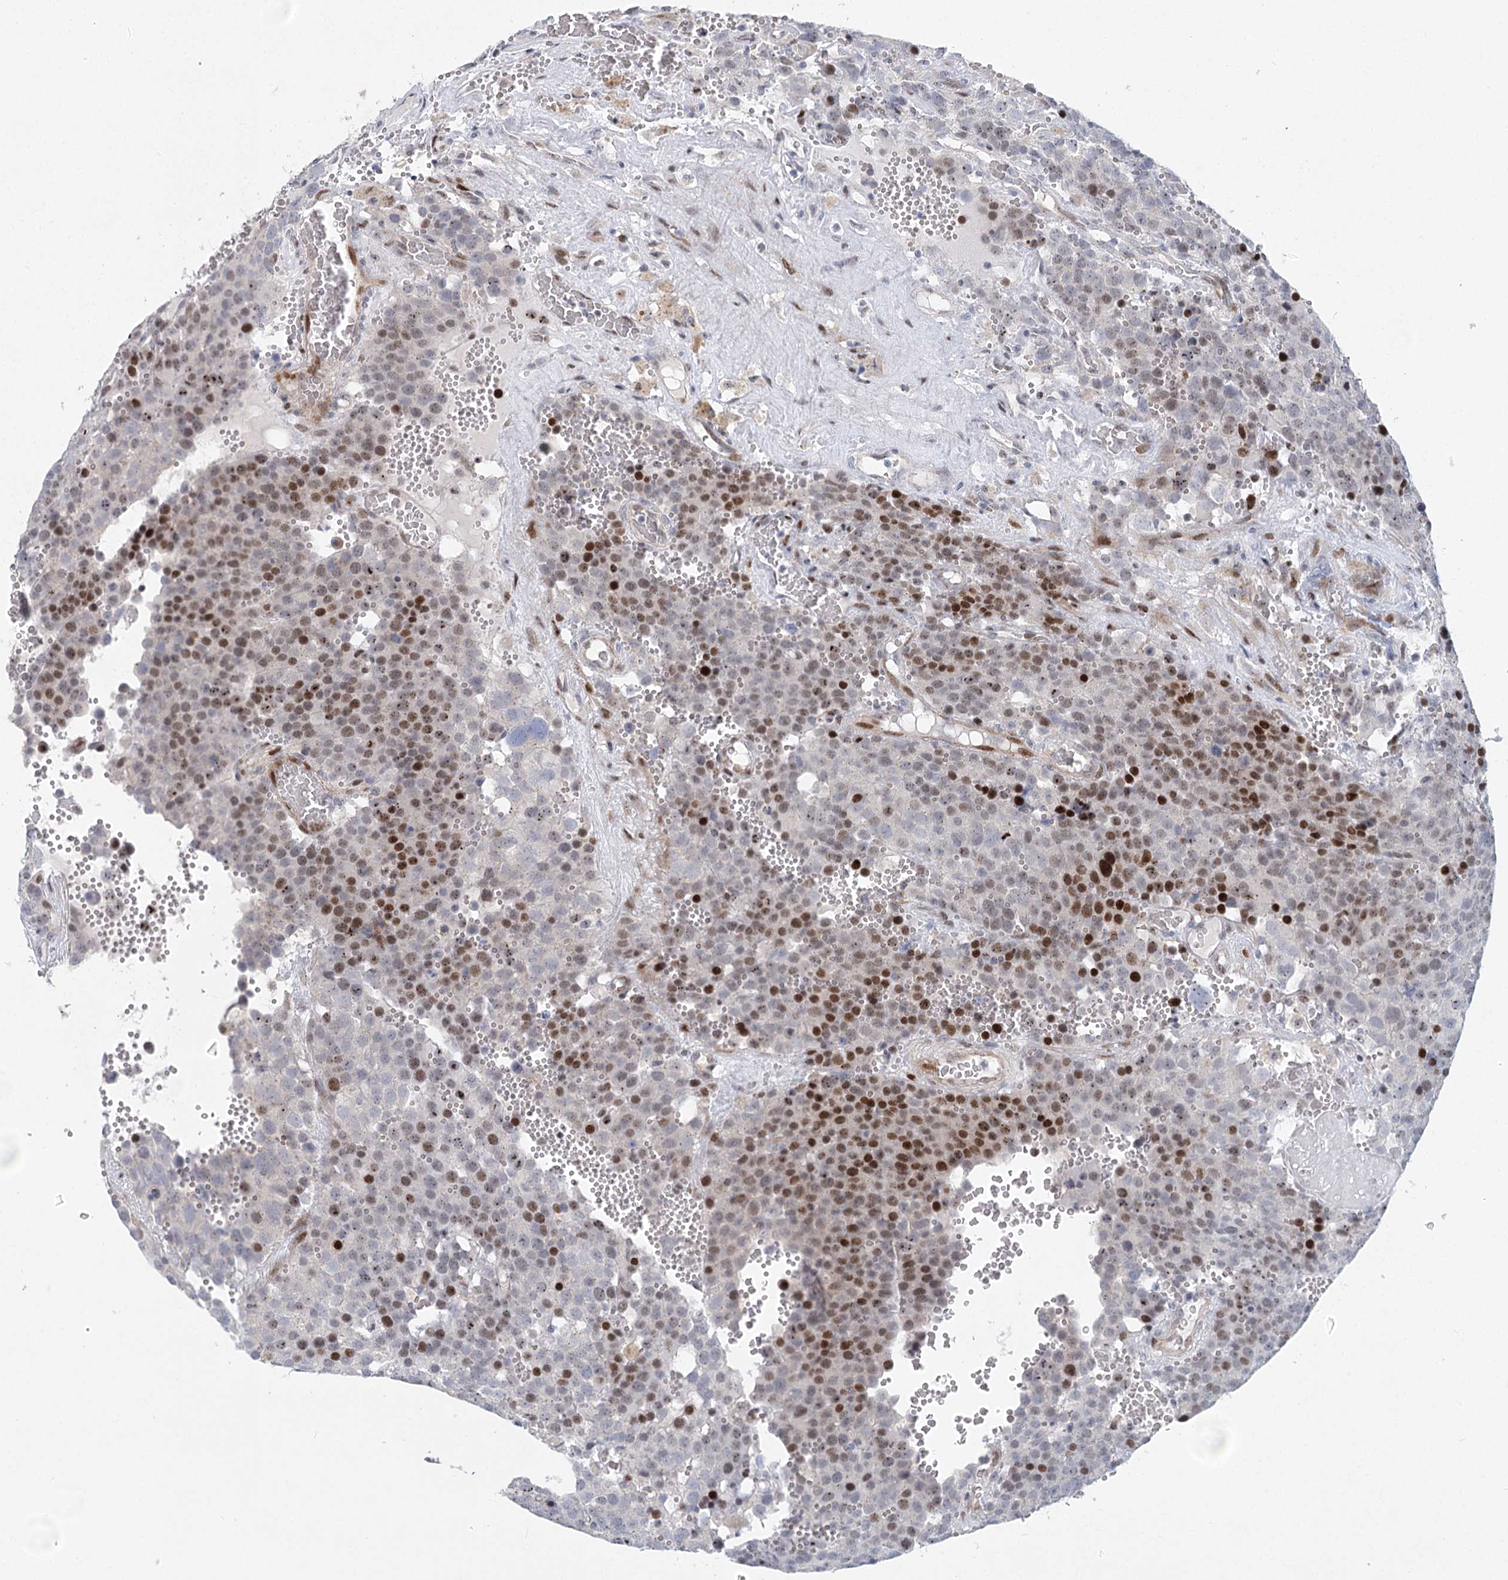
{"staining": {"intensity": "moderate", "quantity": "25%-75%", "location": "nuclear"}, "tissue": "testis cancer", "cell_type": "Tumor cells", "image_type": "cancer", "snomed": [{"axis": "morphology", "description": "Seminoma, NOS"}, {"axis": "topography", "description": "Testis"}], "caption": "Moderate nuclear protein expression is appreciated in approximately 25%-75% of tumor cells in seminoma (testis).", "gene": "CAMTA1", "patient": {"sex": "male", "age": 71}}